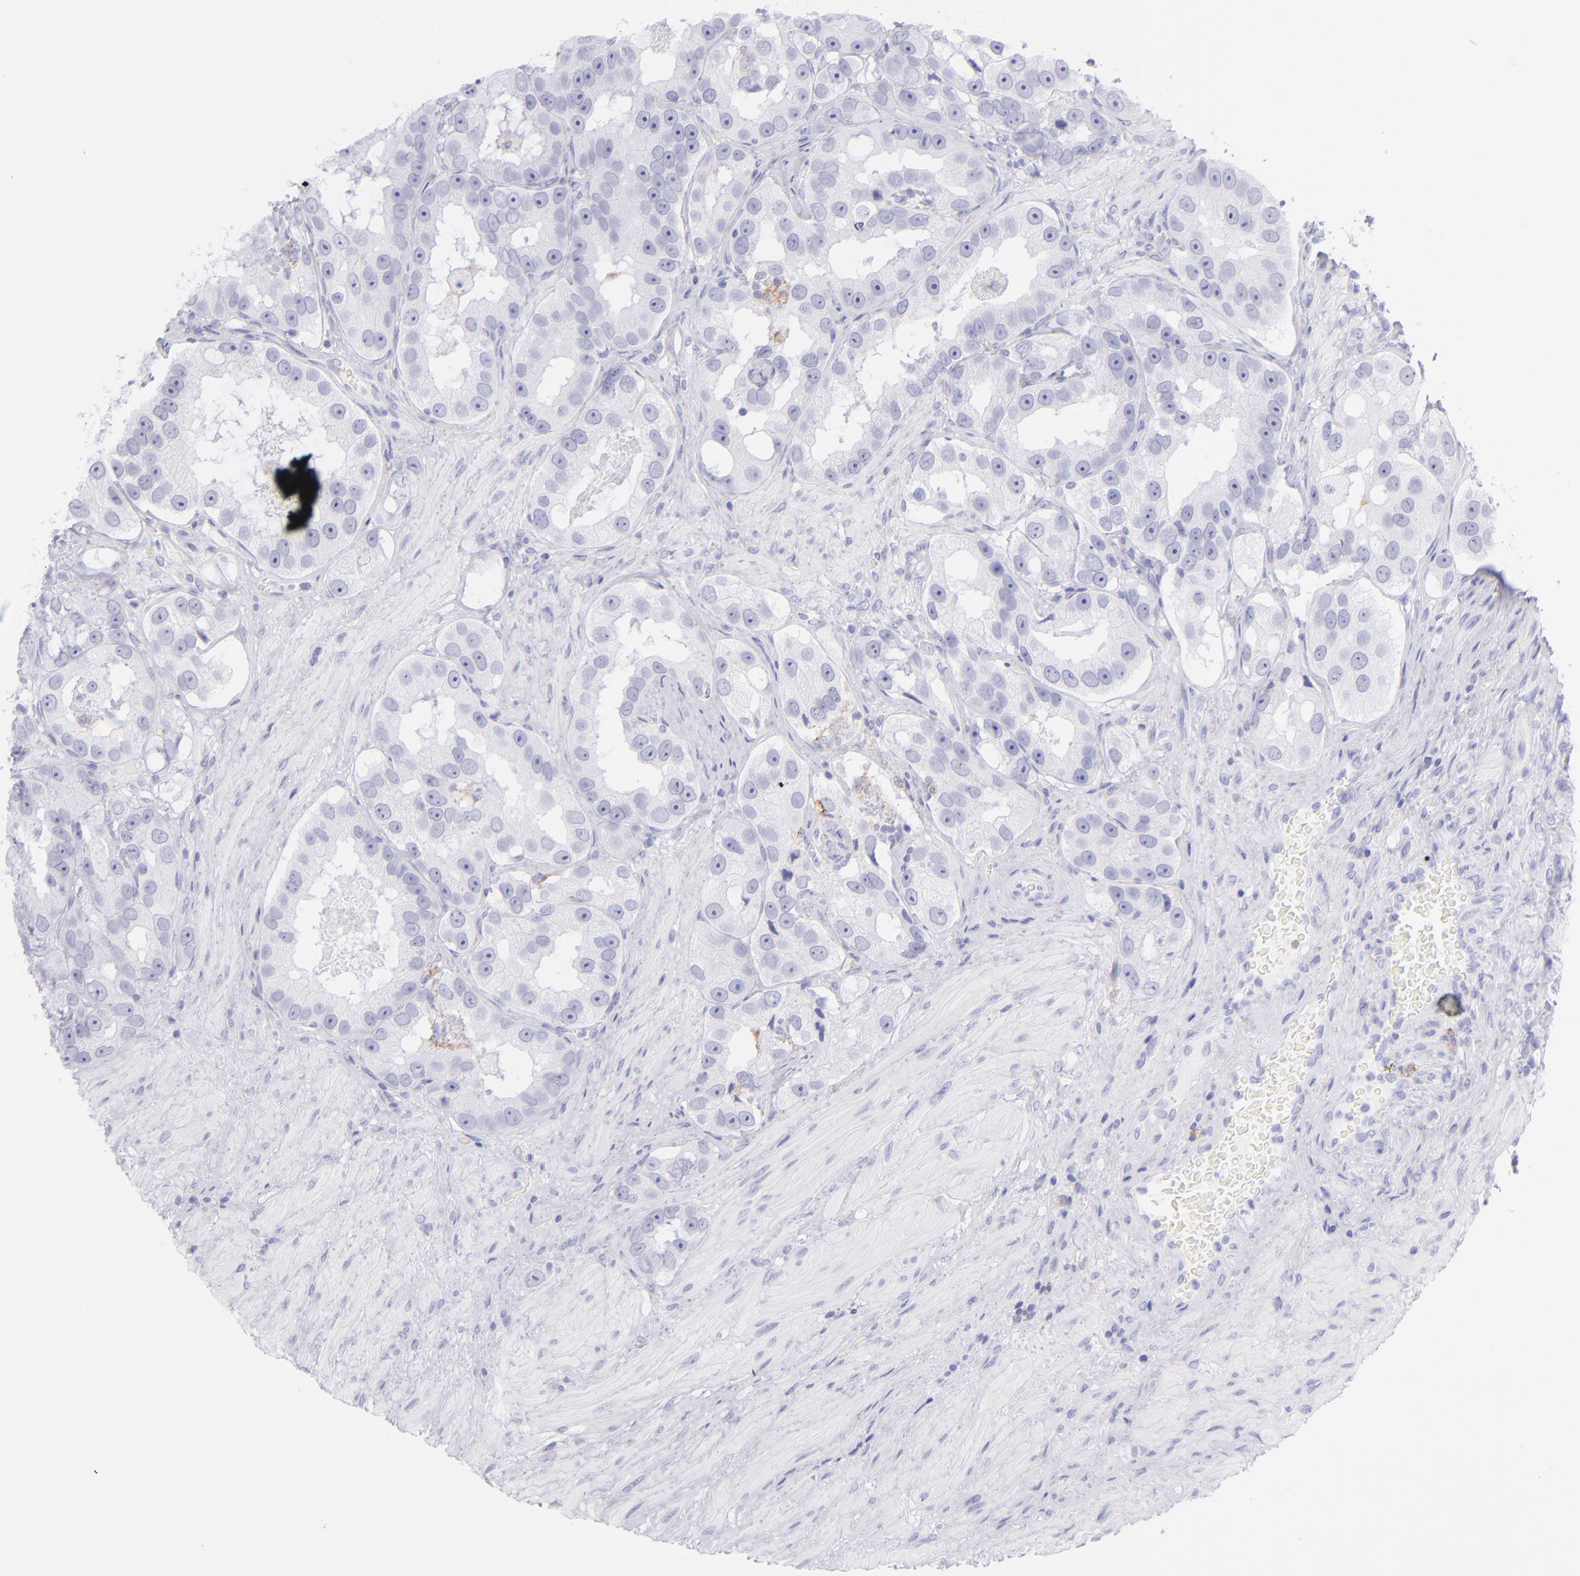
{"staining": {"intensity": "negative", "quantity": "none", "location": "none"}, "tissue": "prostate cancer", "cell_type": "Tumor cells", "image_type": "cancer", "snomed": [{"axis": "morphology", "description": "Adenocarcinoma, High grade"}, {"axis": "topography", "description": "Prostate"}], "caption": "DAB (3,3'-diaminobenzidine) immunohistochemical staining of prostate high-grade adenocarcinoma reveals no significant positivity in tumor cells. Nuclei are stained in blue.", "gene": "CD72", "patient": {"sex": "male", "age": 63}}